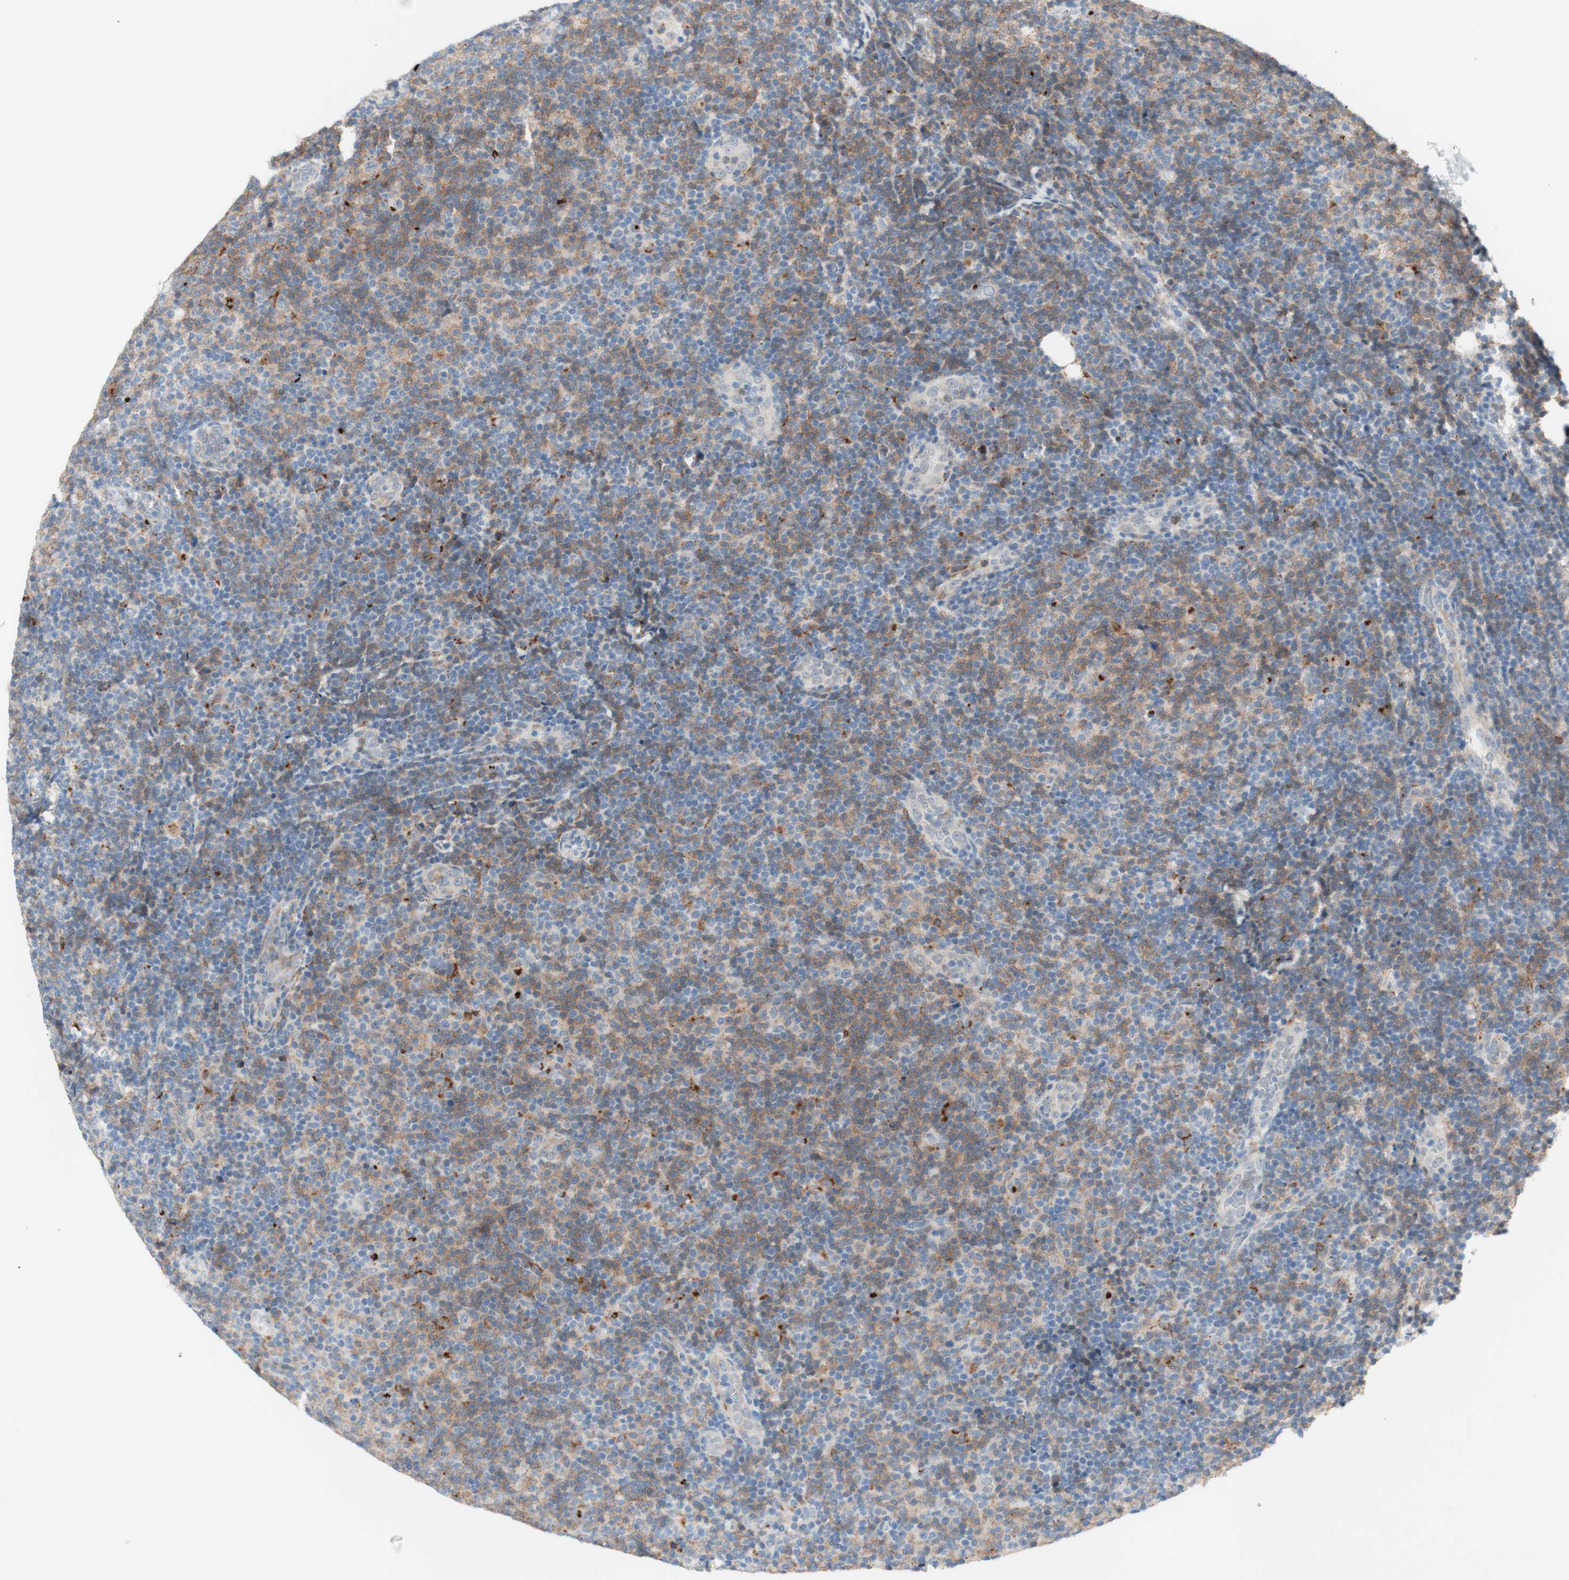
{"staining": {"intensity": "moderate", "quantity": "25%-75%", "location": "cytoplasmic/membranous"}, "tissue": "lymphoma", "cell_type": "Tumor cells", "image_type": "cancer", "snomed": [{"axis": "morphology", "description": "Malignant lymphoma, non-Hodgkin's type, Low grade"}, {"axis": "topography", "description": "Lymph node"}], "caption": "The micrograph shows staining of malignant lymphoma, non-Hodgkin's type (low-grade), revealing moderate cytoplasmic/membranous protein staining (brown color) within tumor cells. Immunohistochemistry (ihc) stains the protein in brown and the nuclei are stained blue.", "gene": "GAPT", "patient": {"sex": "male", "age": 83}}